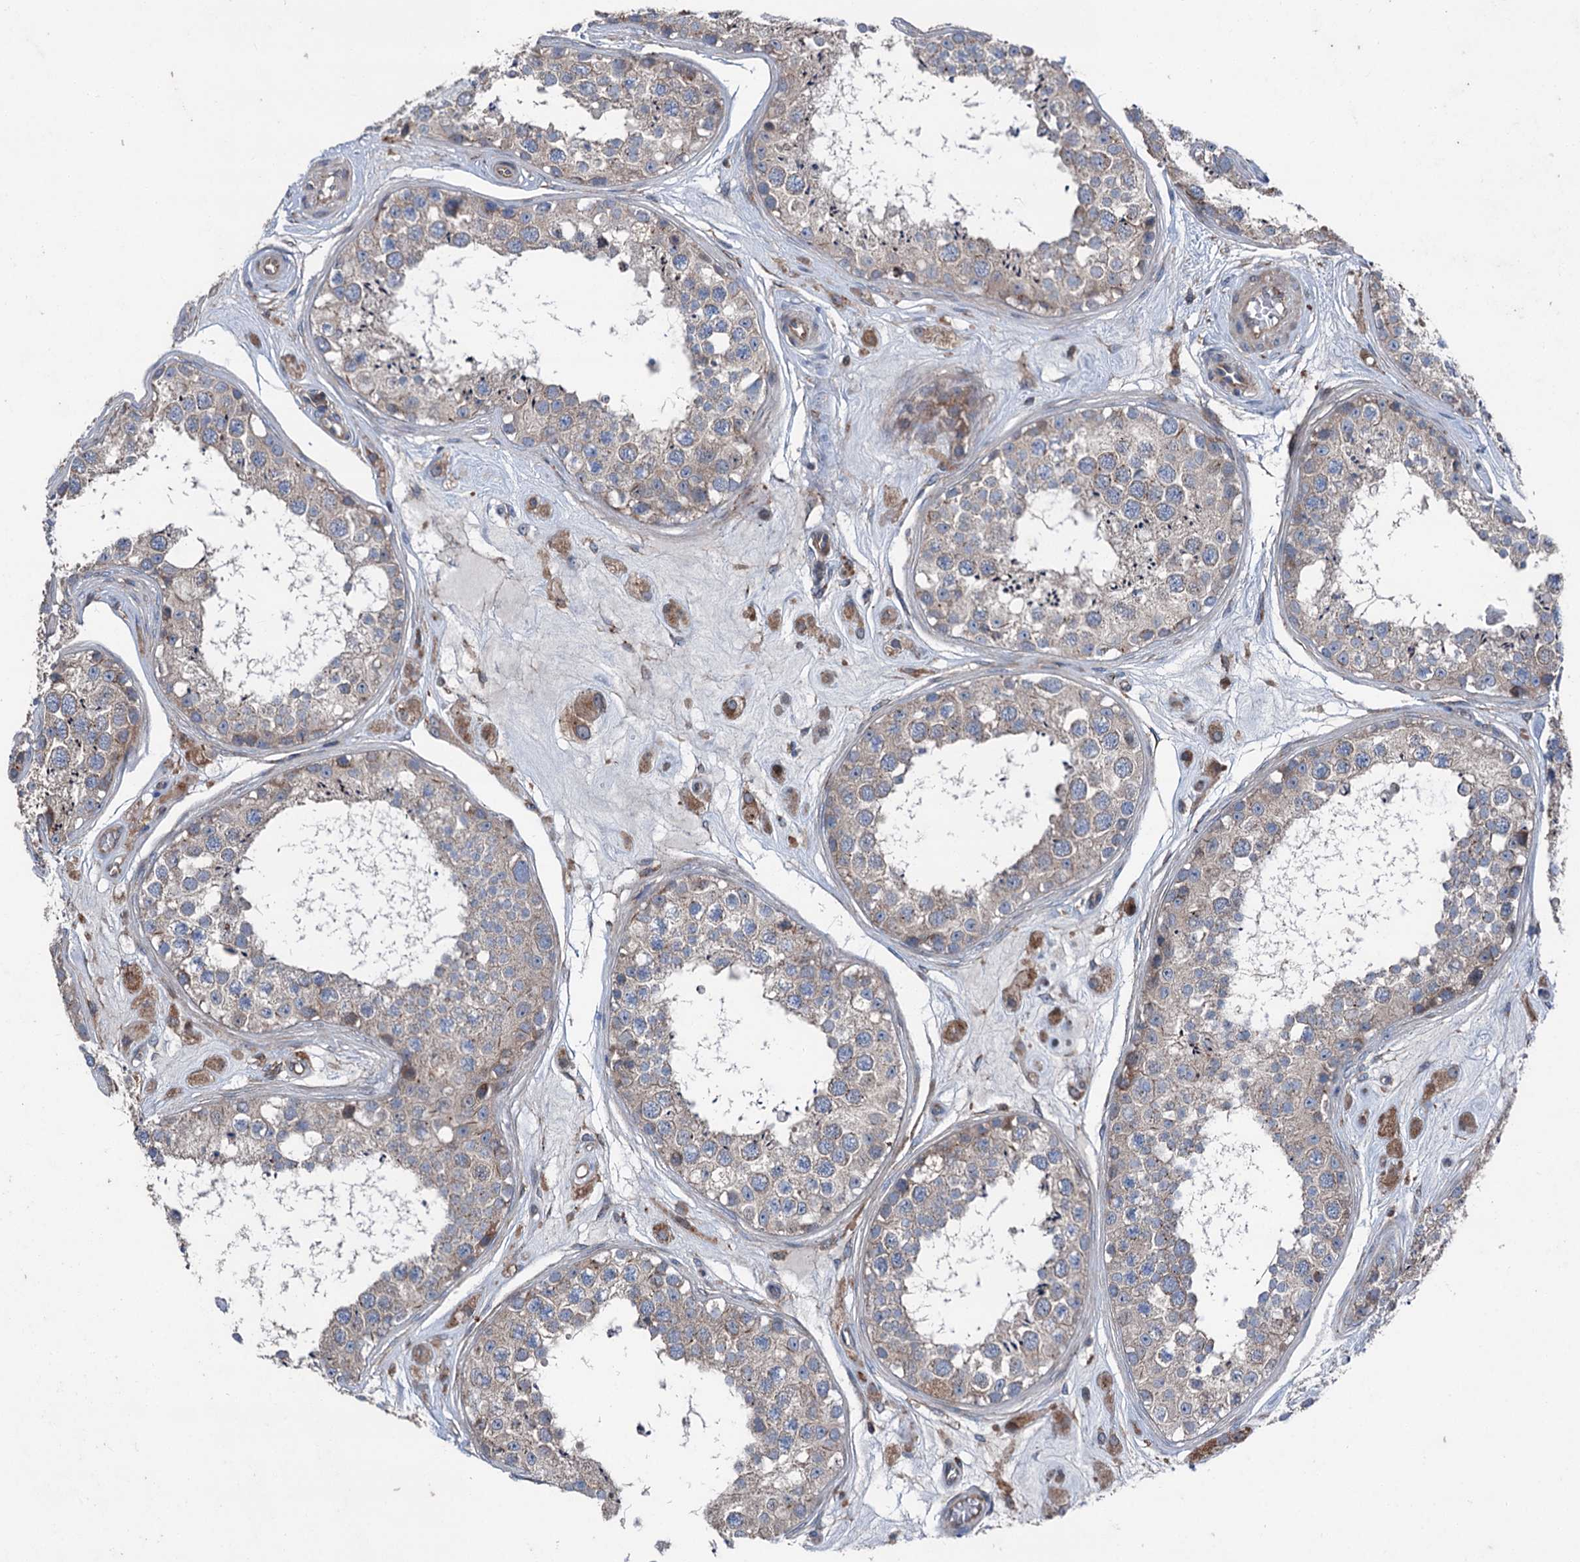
{"staining": {"intensity": "weak", "quantity": "25%-75%", "location": "cytoplasmic/membranous"}, "tissue": "testis", "cell_type": "Cells in seminiferous ducts", "image_type": "normal", "snomed": [{"axis": "morphology", "description": "Normal tissue, NOS"}, {"axis": "topography", "description": "Testis"}], "caption": "A high-resolution image shows immunohistochemistry staining of benign testis, which exhibits weak cytoplasmic/membranous positivity in approximately 25%-75% of cells in seminiferous ducts.", "gene": "RUFY1", "patient": {"sex": "male", "age": 25}}